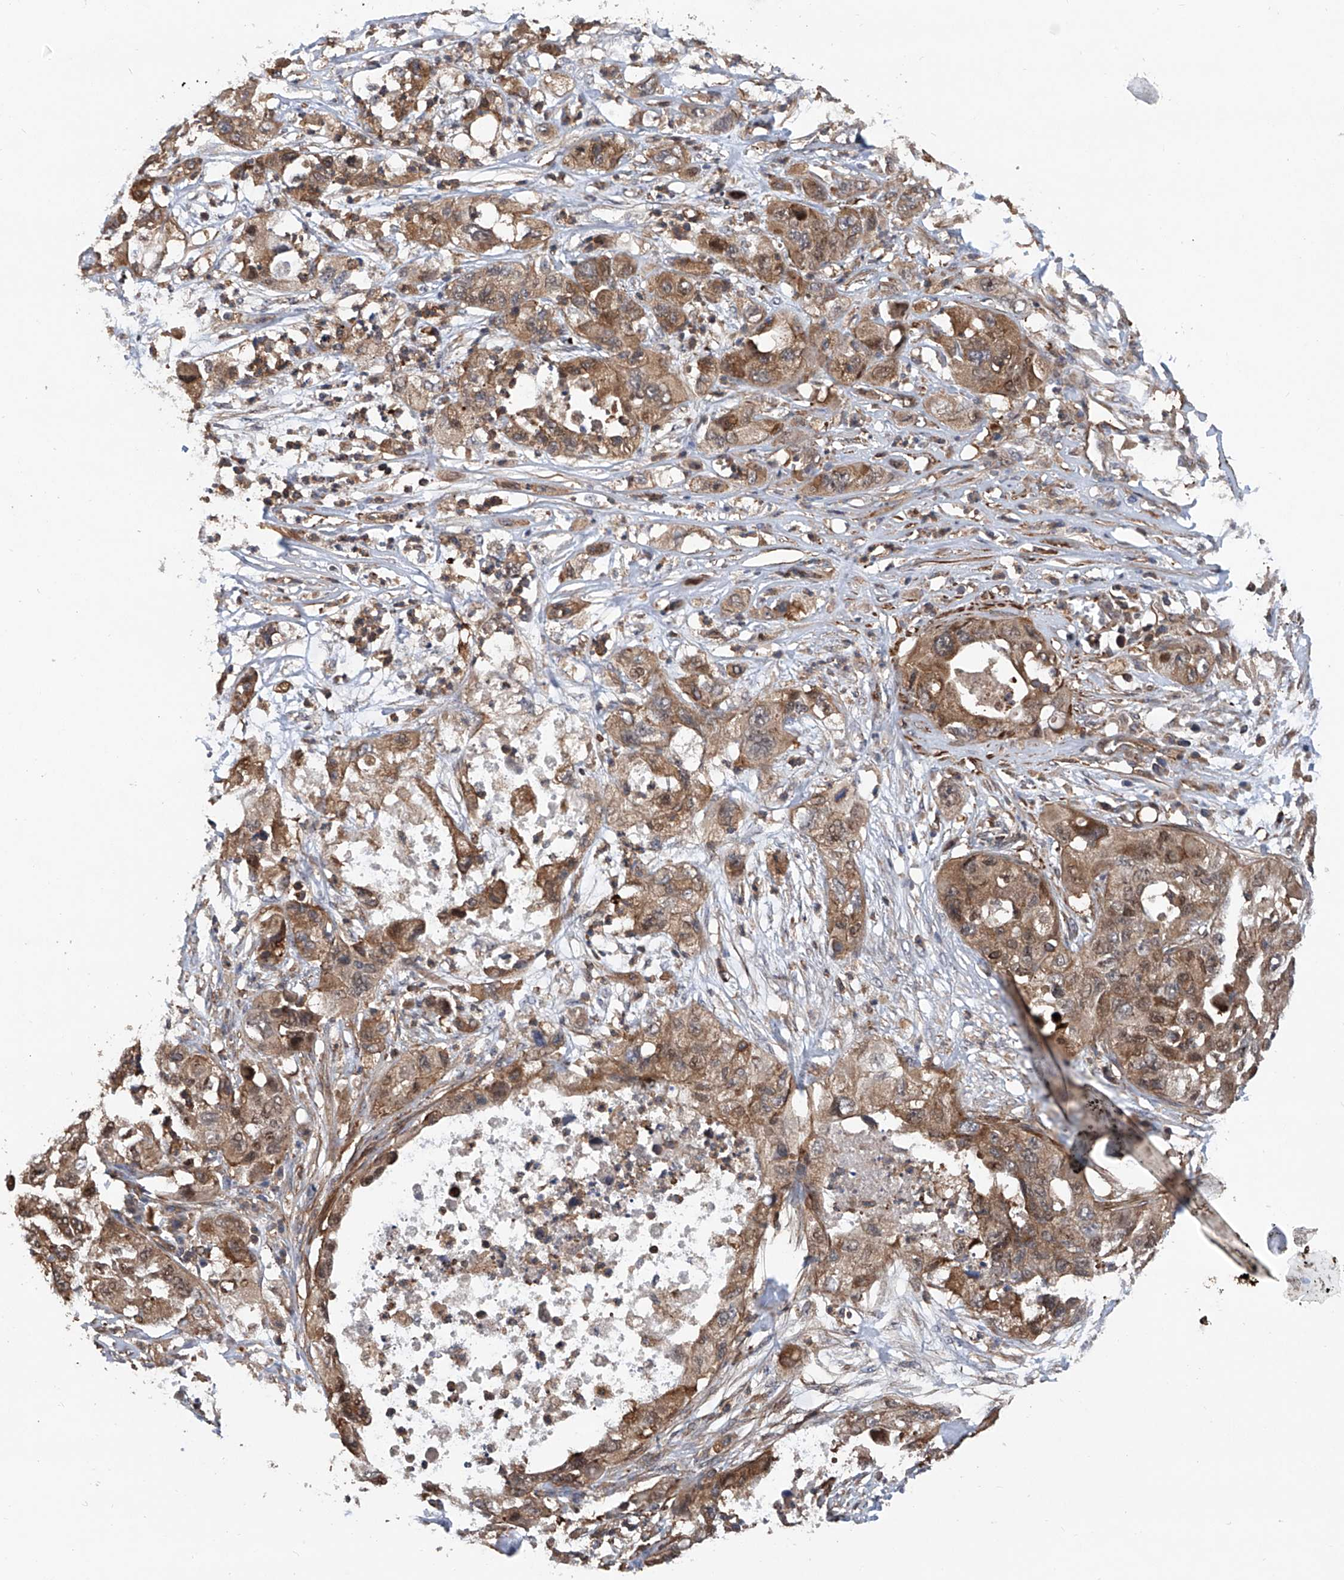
{"staining": {"intensity": "moderate", "quantity": ">75%", "location": "cytoplasmic/membranous,nuclear"}, "tissue": "pancreatic cancer", "cell_type": "Tumor cells", "image_type": "cancer", "snomed": [{"axis": "morphology", "description": "Adenocarcinoma, NOS"}, {"axis": "topography", "description": "Pancreas"}], "caption": "Human pancreatic adenocarcinoma stained with a brown dye exhibits moderate cytoplasmic/membranous and nuclear positive positivity in approximately >75% of tumor cells.", "gene": "NT5C3A", "patient": {"sex": "female", "age": 78}}